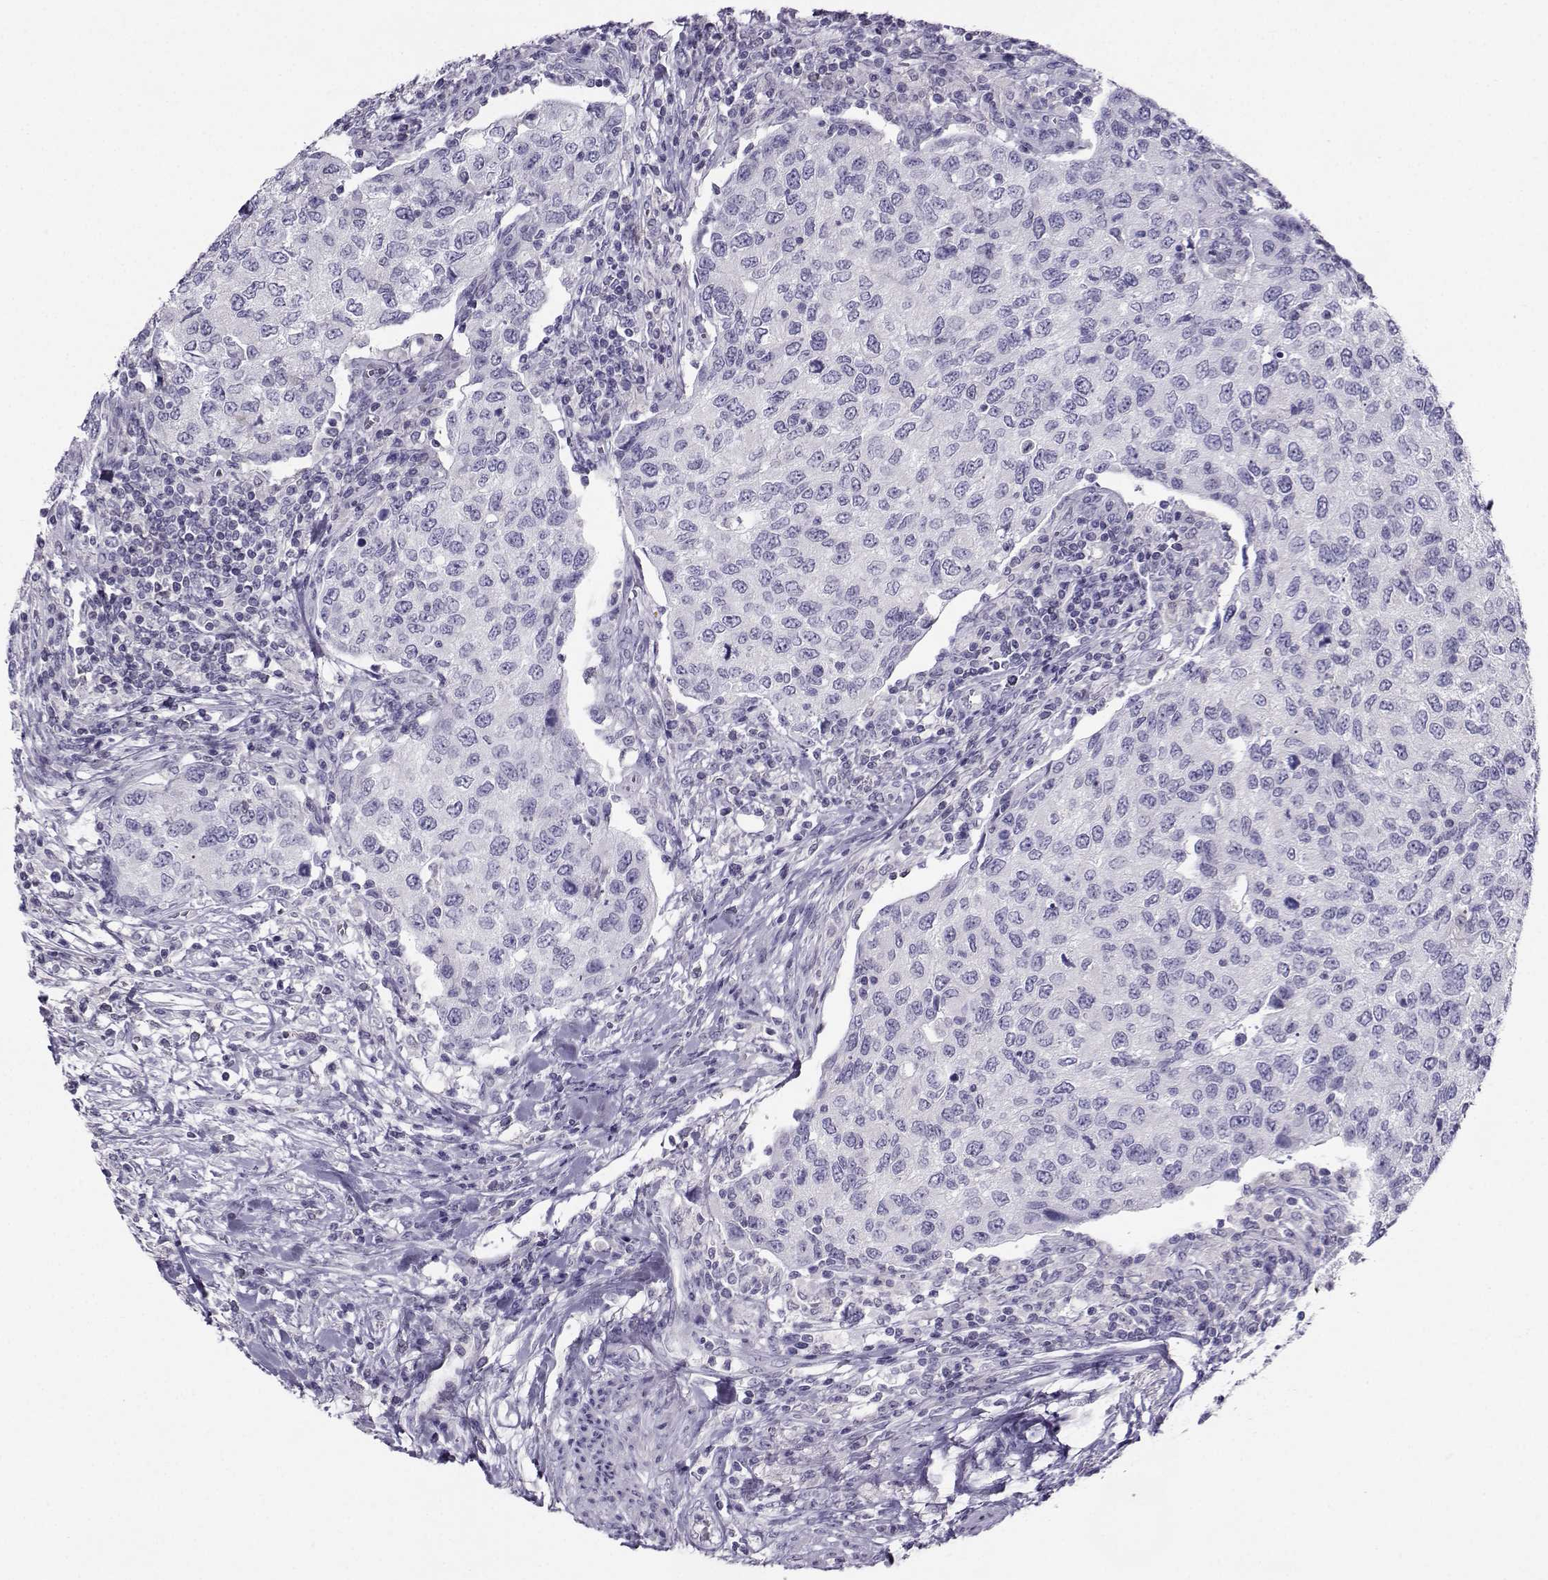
{"staining": {"intensity": "negative", "quantity": "none", "location": "none"}, "tissue": "urothelial cancer", "cell_type": "Tumor cells", "image_type": "cancer", "snomed": [{"axis": "morphology", "description": "Urothelial carcinoma, High grade"}, {"axis": "topography", "description": "Urinary bladder"}], "caption": "Urothelial carcinoma (high-grade) was stained to show a protein in brown. There is no significant positivity in tumor cells.", "gene": "PGK1", "patient": {"sex": "female", "age": 78}}